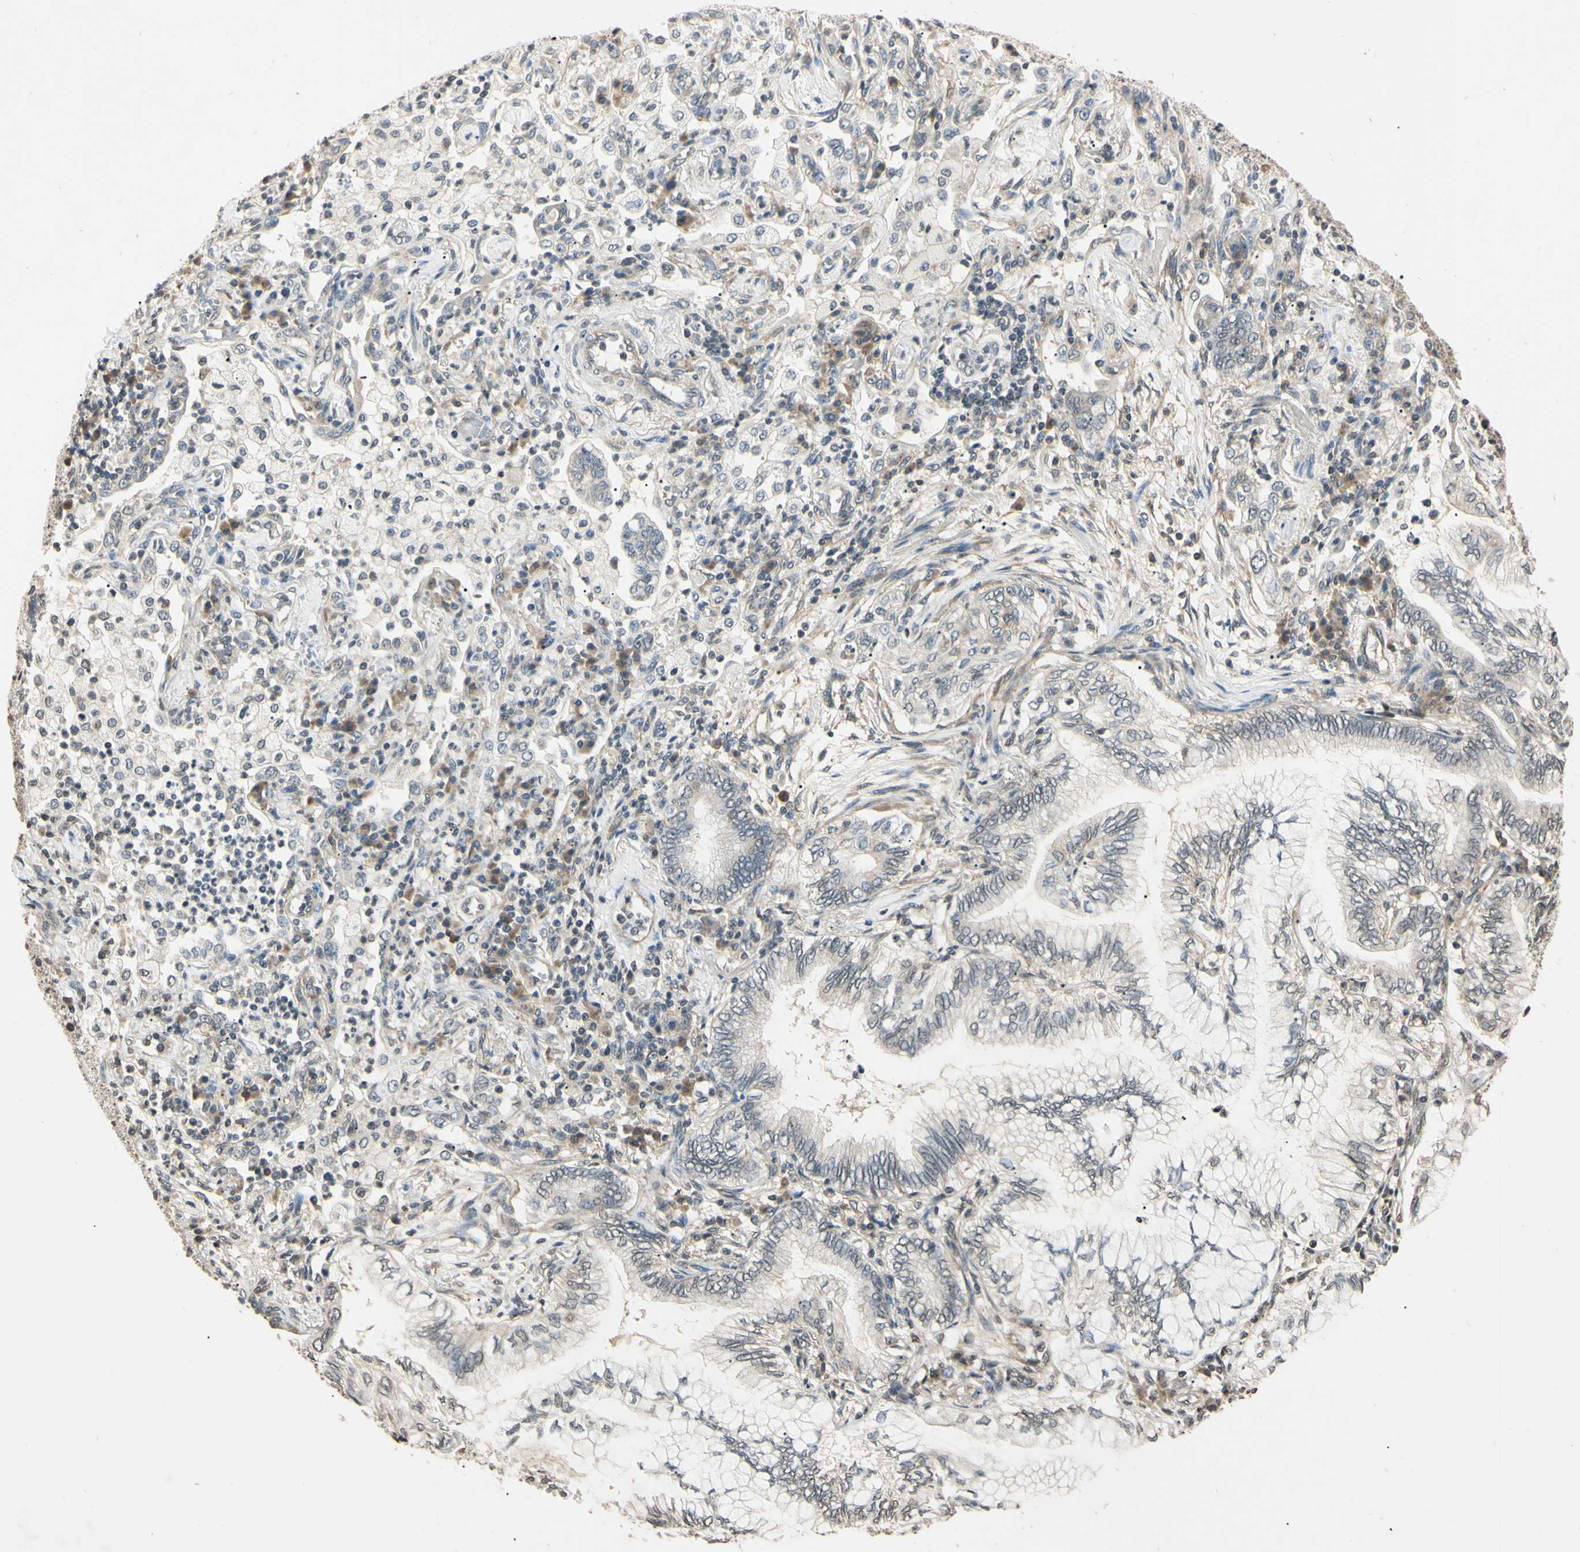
{"staining": {"intensity": "negative", "quantity": "none", "location": "none"}, "tissue": "lung cancer", "cell_type": "Tumor cells", "image_type": "cancer", "snomed": [{"axis": "morphology", "description": "Normal tissue, NOS"}, {"axis": "morphology", "description": "Adenocarcinoma, NOS"}, {"axis": "topography", "description": "Bronchus"}, {"axis": "topography", "description": "Lung"}], "caption": "This is an IHC image of lung adenocarcinoma. There is no staining in tumor cells.", "gene": "EPN1", "patient": {"sex": "female", "age": 70}}